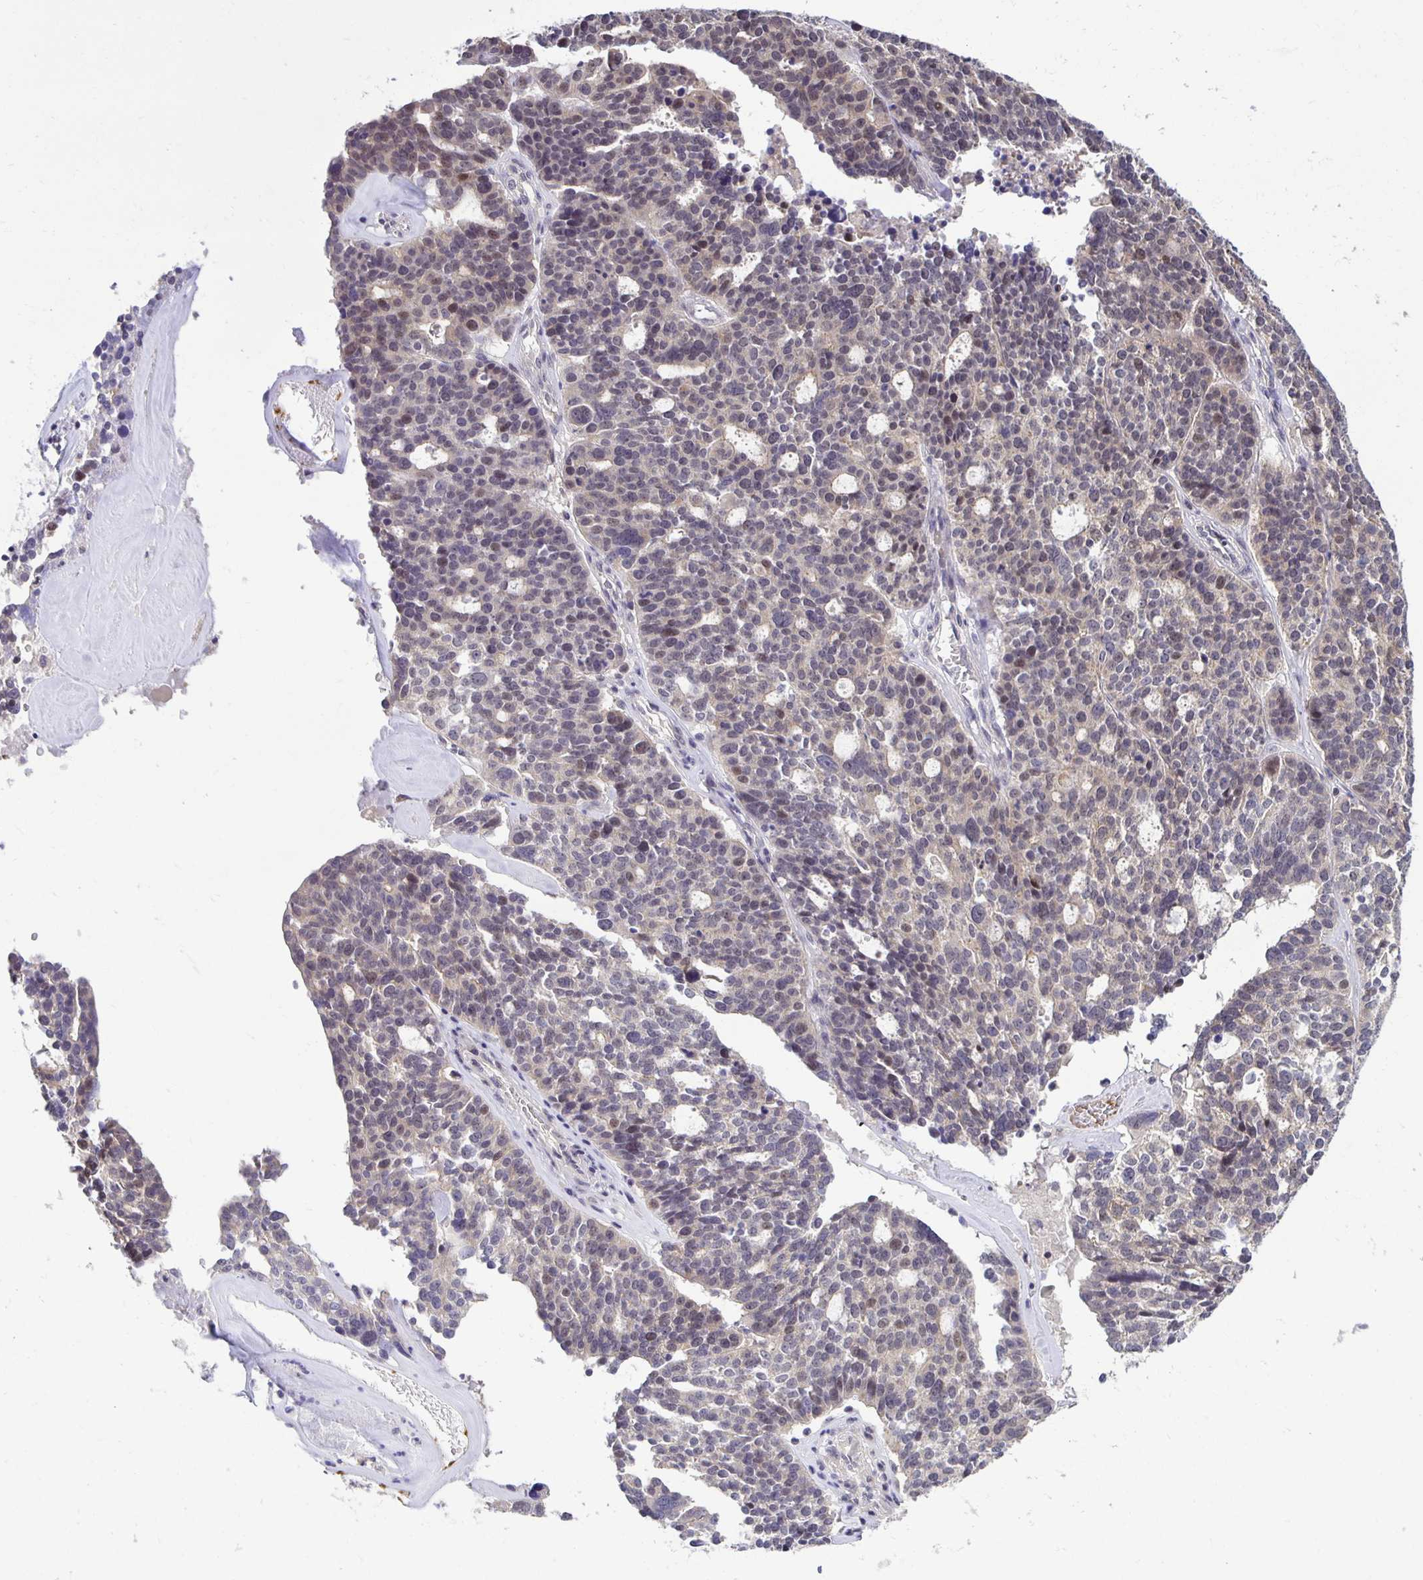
{"staining": {"intensity": "weak", "quantity": "25%-75%", "location": "cytoplasmic/membranous"}, "tissue": "ovarian cancer", "cell_type": "Tumor cells", "image_type": "cancer", "snomed": [{"axis": "morphology", "description": "Cystadenocarcinoma, serous, NOS"}, {"axis": "topography", "description": "Ovary"}], "caption": "There is low levels of weak cytoplasmic/membranous expression in tumor cells of serous cystadenocarcinoma (ovarian), as demonstrated by immunohistochemical staining (brown color).", "gene": "MIEN1", "patient": {"sex": "female", "age": 59}}